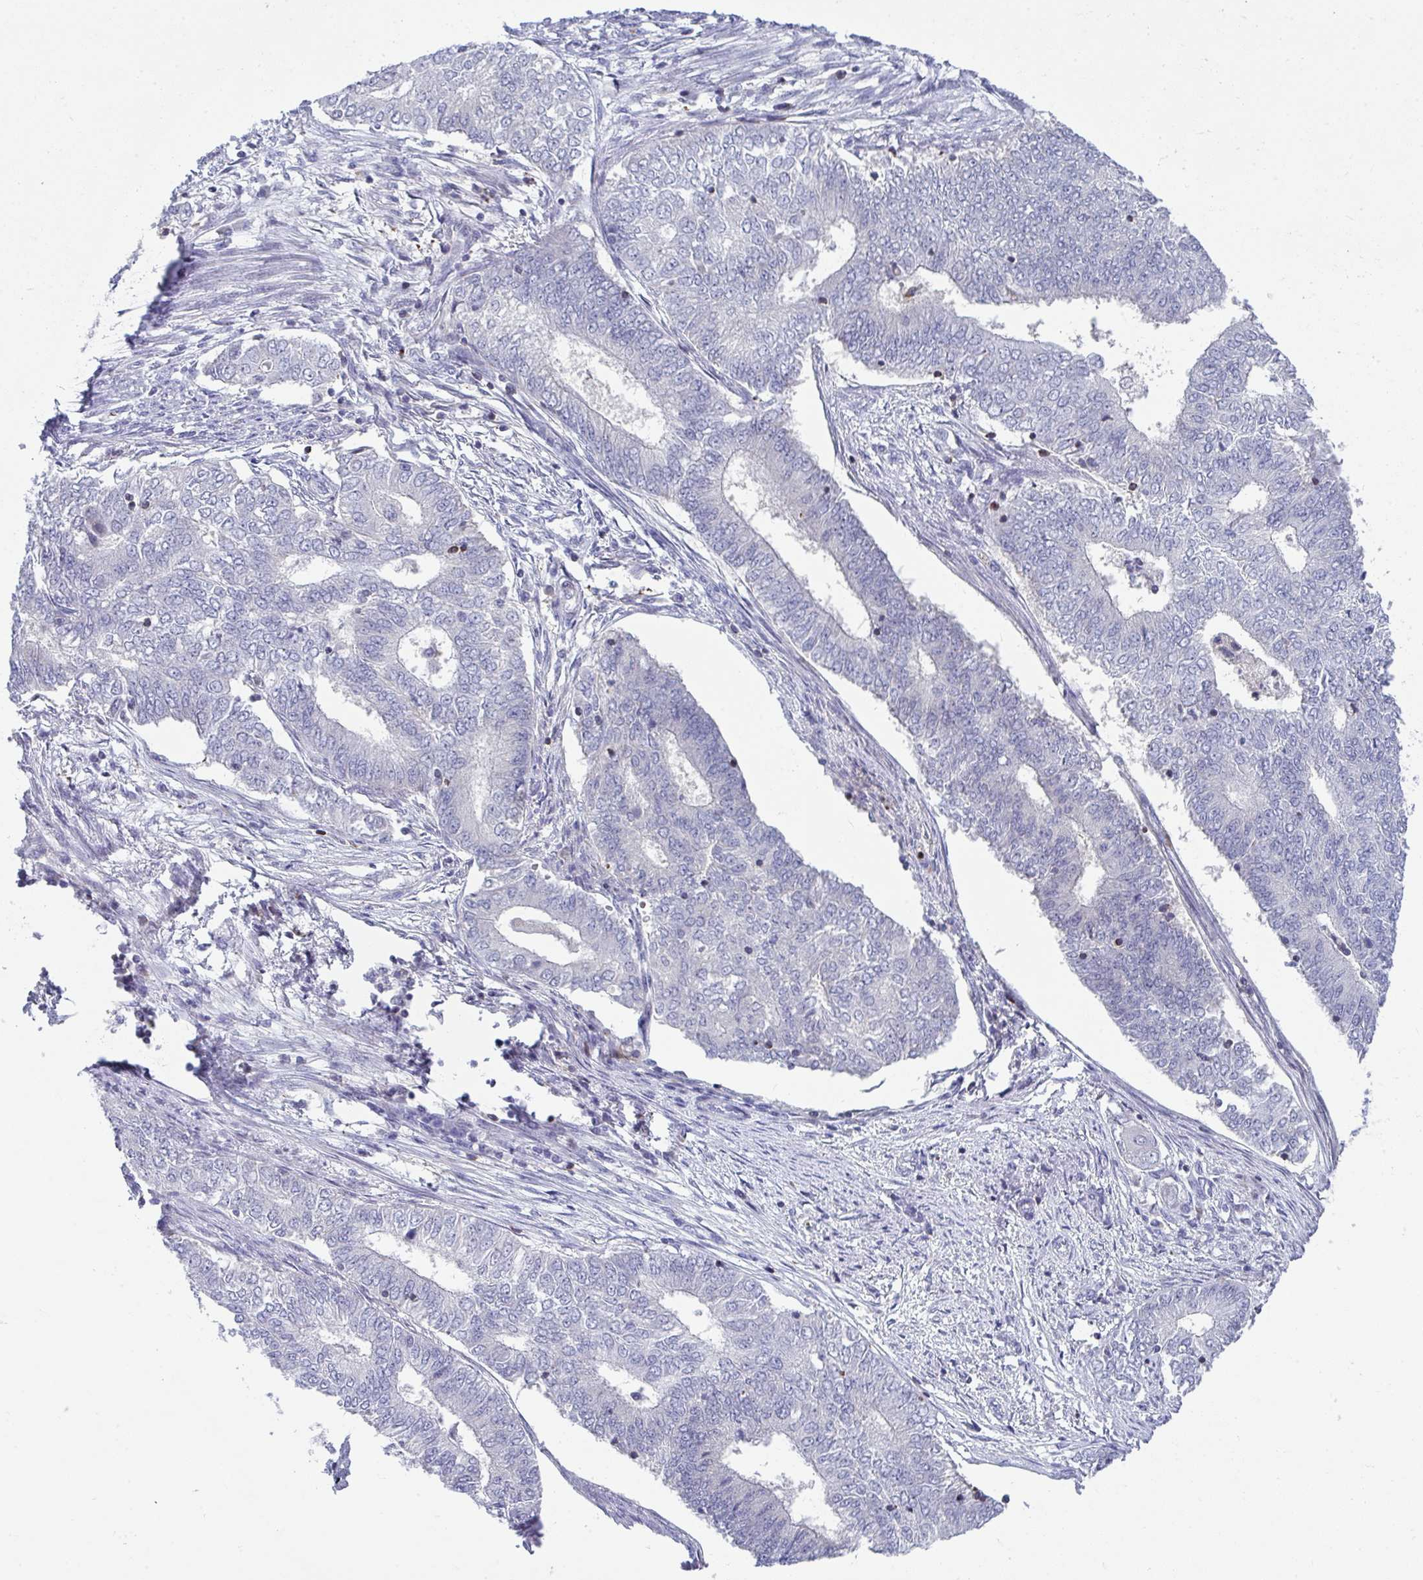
{"staining": {"intensity": "negative", "quantity": "none", "location": "none"}, "tissue": "endometrial cancer", "cell_type": "Tumor cells", "image_type": "cancer", "snomed": [{"axis": "morphology", "description": "Adenocarcinoma, NOS"}, {"axis": "topography", "description": "Endometrium"}], "caption": "Tumor cells are negative for protein expression in human endometrial cancer. (Brightfield microscopy of DAB immunohistochemistry (IHC) at high magnification).", "gene": "AOC2", "patient": {"sex": "female", "age": 62}}